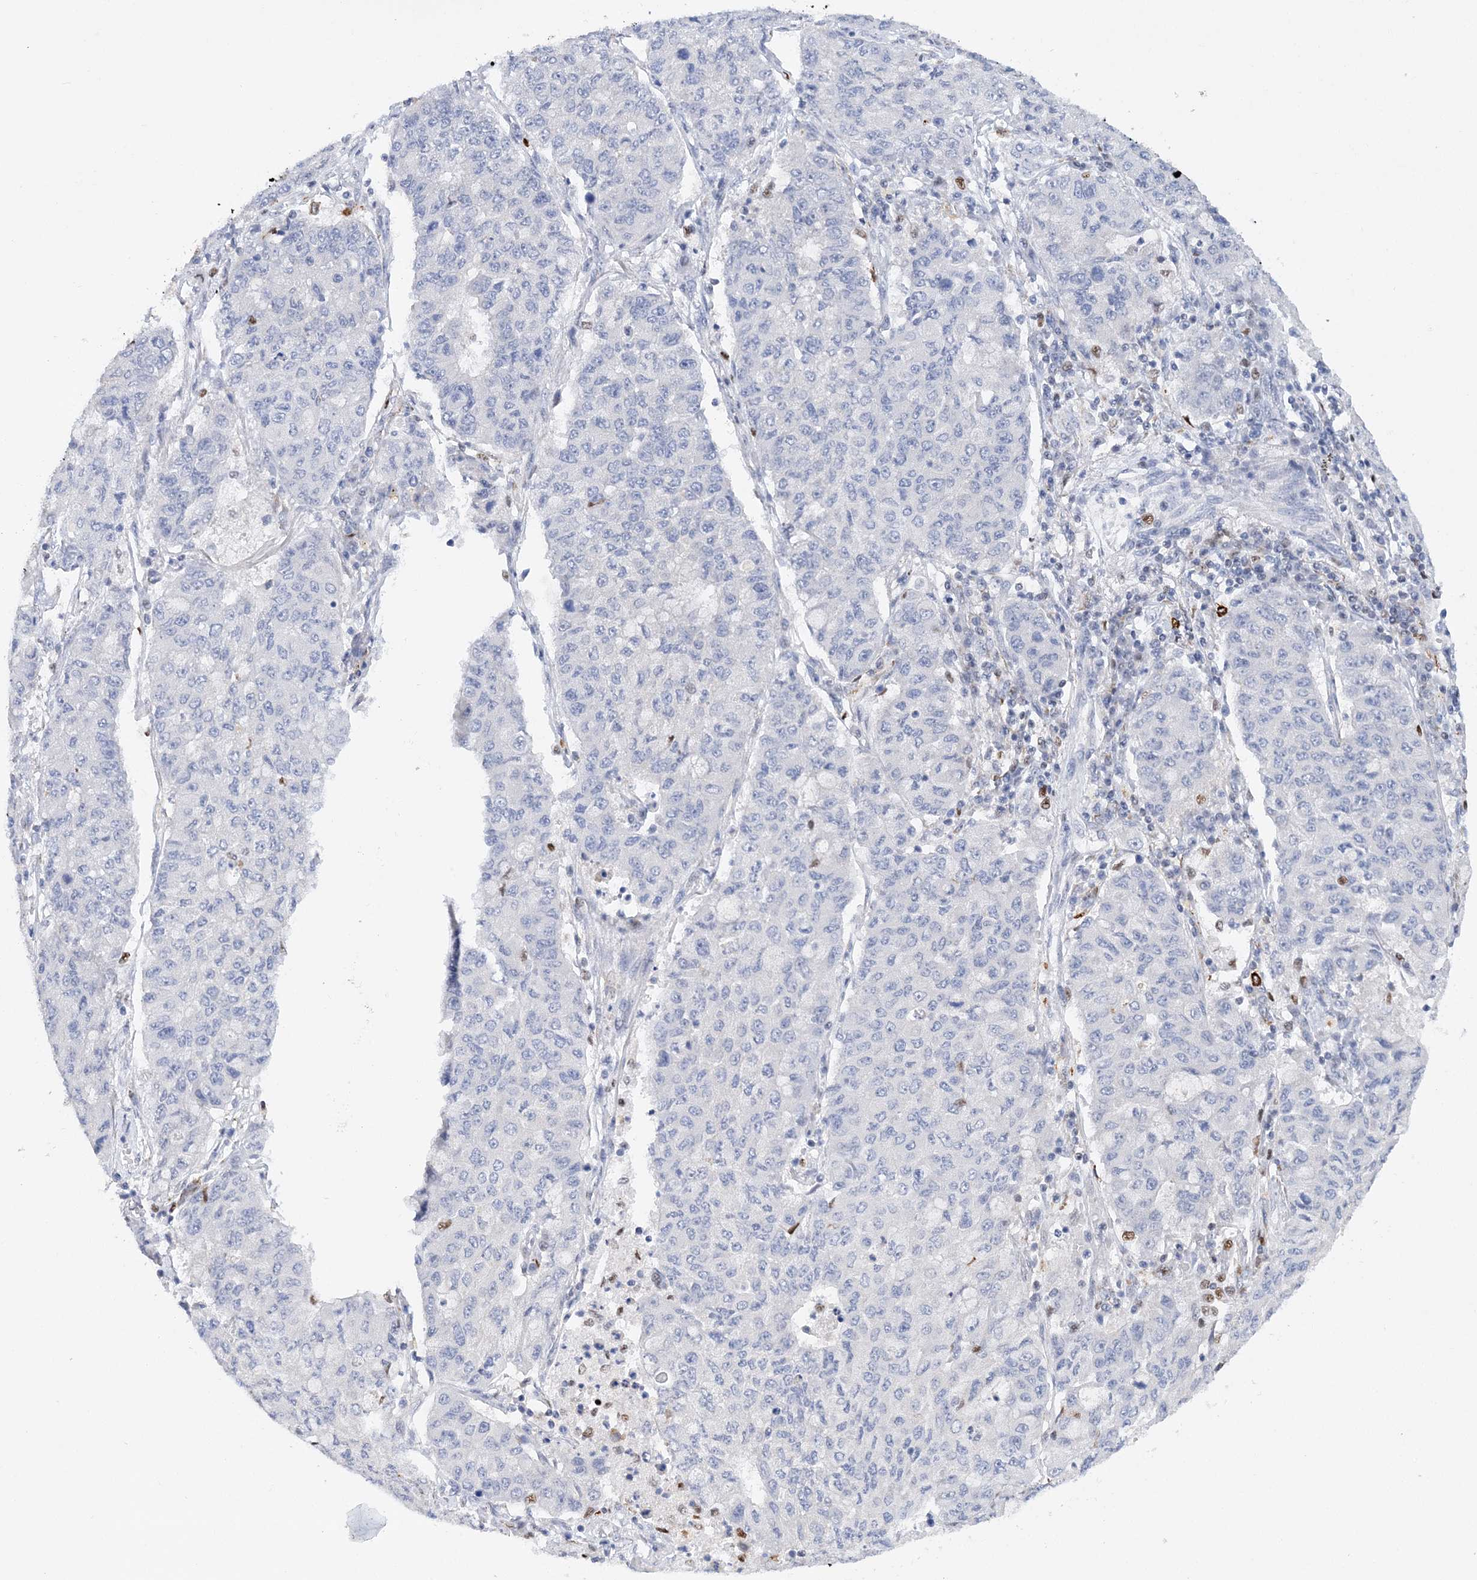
{"staining": {"intensity": "negative", "quantity": "none", "location": "none"}, "tissue": "lung cancer", "cell_type": "Tumor cells", "image_type": "cancer", "snomed": [{"axis": "morphology", "description": "Squamous cell carcinoma, NOS"}, {"axis": "topography", "description": "Lung"}], "caption": "Tumor cells show no significant staining in squamous cell carcinoma (lung).", "gene": "NIT2", "patient": {"sex": "male", "age": 74}}